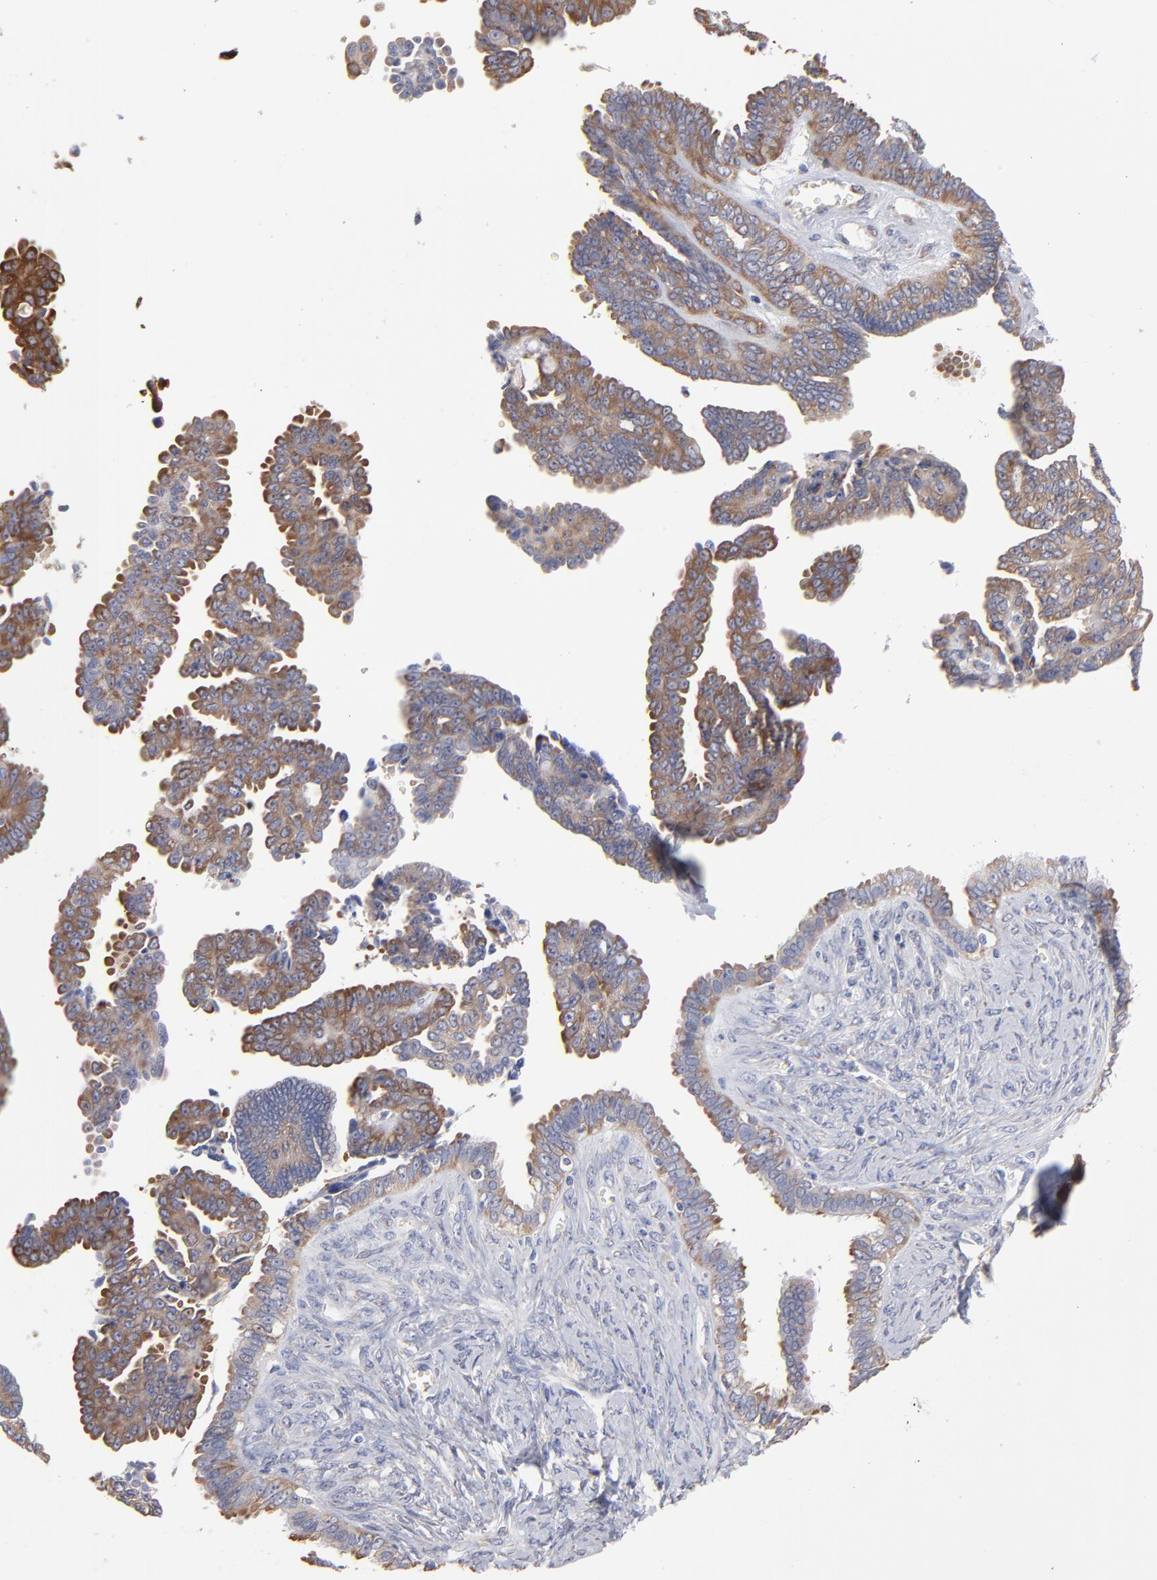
{"staining": {"intensity": "moderate", "quantity": ">75%", "location": "cytoplasmic/membranous"}, "tissue": "ovarian cancer", "cell_type": "Tumor cells", "image_type": "cancer", "snomed": [{"axis": "morphology", "description": "Cystadenocarcinoma, serous, NOS"}, {"axis": "topography", "description": "Ovary"}], "caption": "DAB (3,3'-diaminobenzidine) immunohistochemical staining of human serous cystadenocarcinoma (ovarian) displays moderate cytoplasmic/membranous protein positivity in approximately >75% of tumor cells. Nuclei are stained in blue.", "gene": "RPL3", "patient": {"sex": "female", "age": 71}}